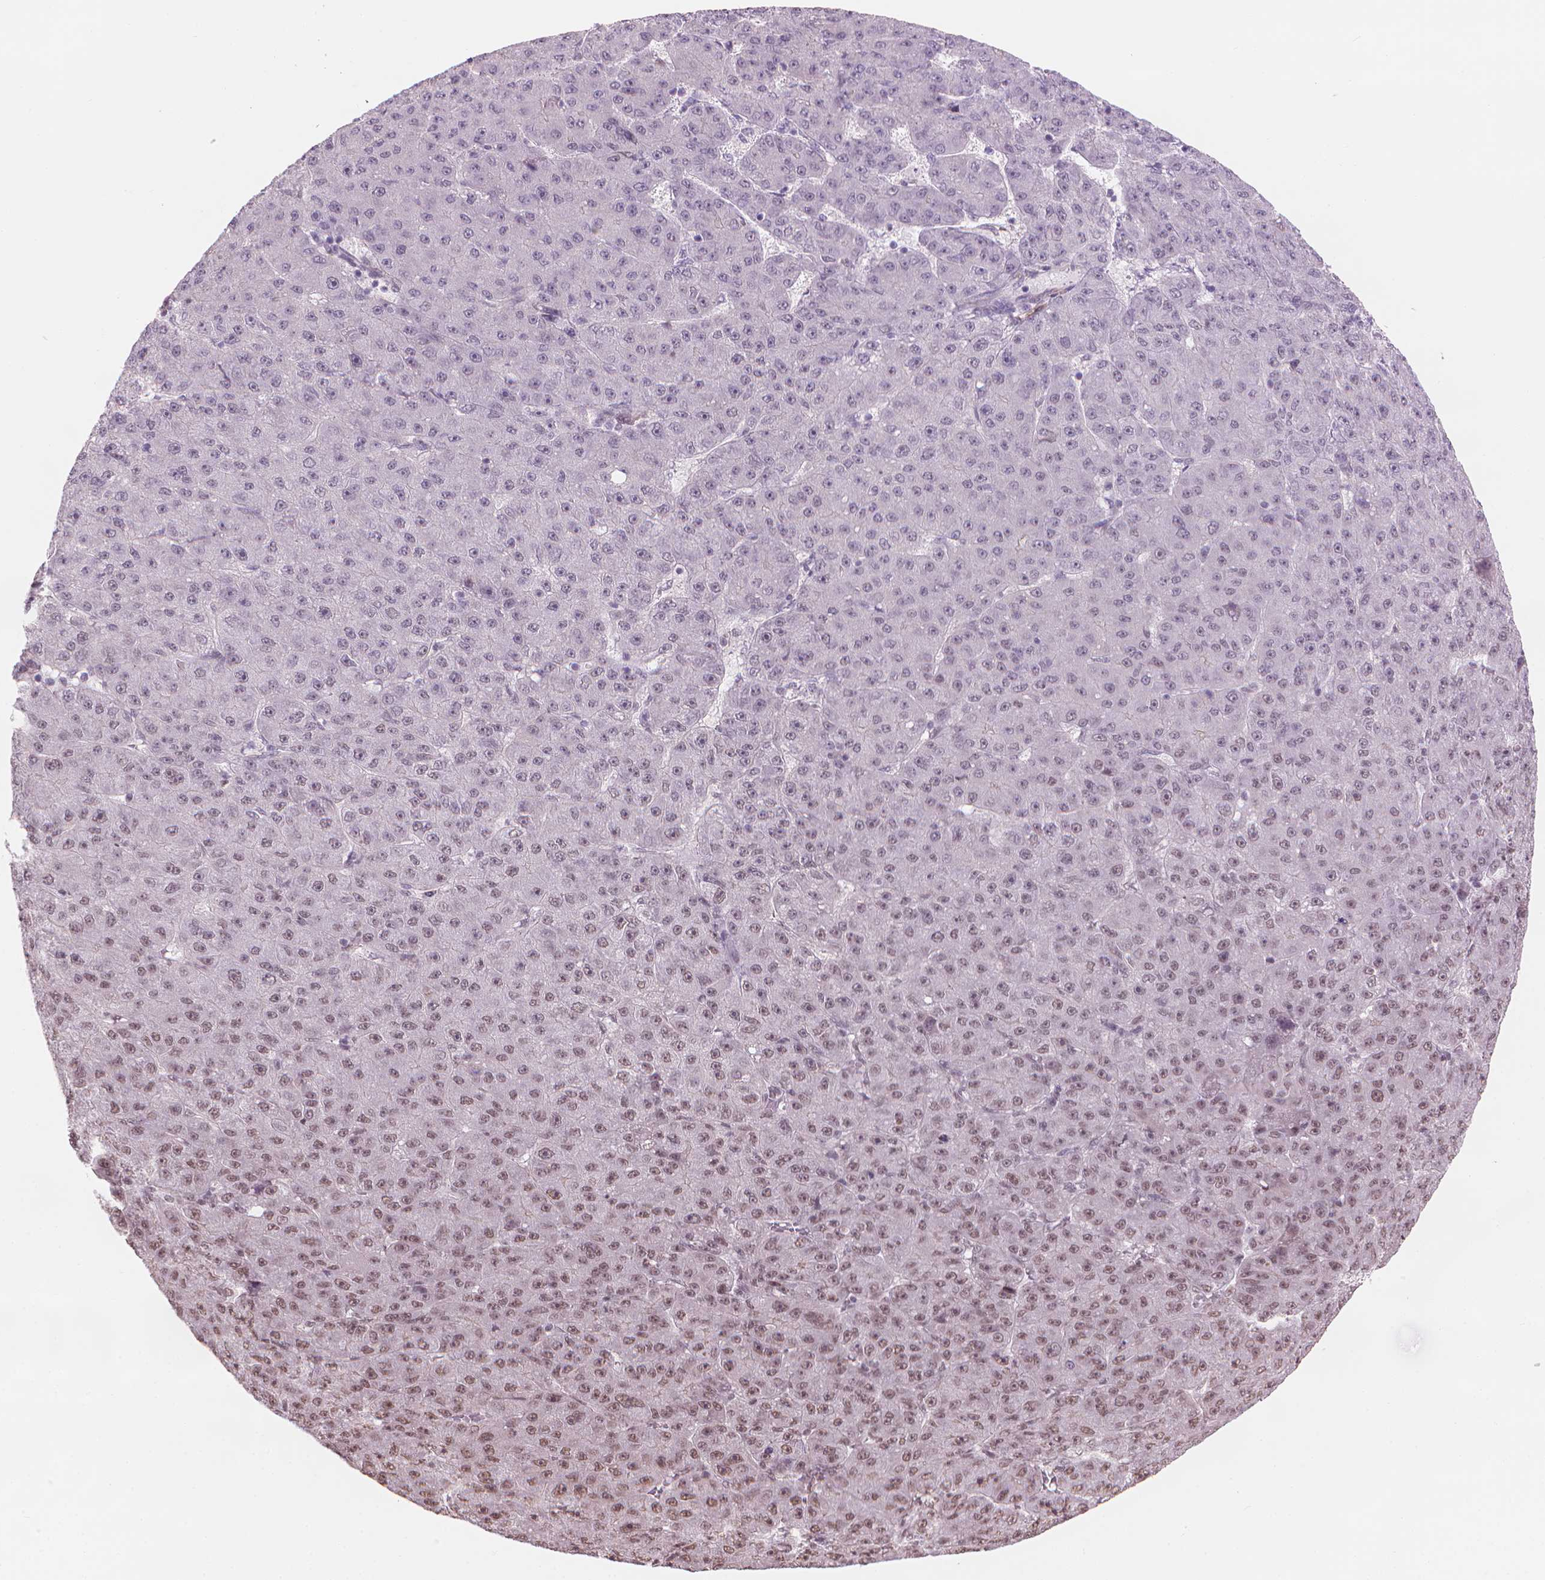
{"staining": {"intensity": "weak", "quantity": ">75%", "location": "nuclear"}, "tissue": "liver cancer", "cell_type": "Tumor cells", "image_type": "cancer", "snomed": [{"axis": "morphology", "description": "Carcinoma, Hepatocellular, NOS"}, {"axis": "topography", "description": "Liver"}], "caption": "A histopathology image of human liver cancer (hepatocellular carcinoma) stained for a protein exhibits weak nuclear brown staining in tumor cells. (DAB (3,3'-diaminobenzidine) IHC with brightfield microscopy, high magnification).", "gene": "HOXD4", "patient": {"sex": "male", "age": 67}}